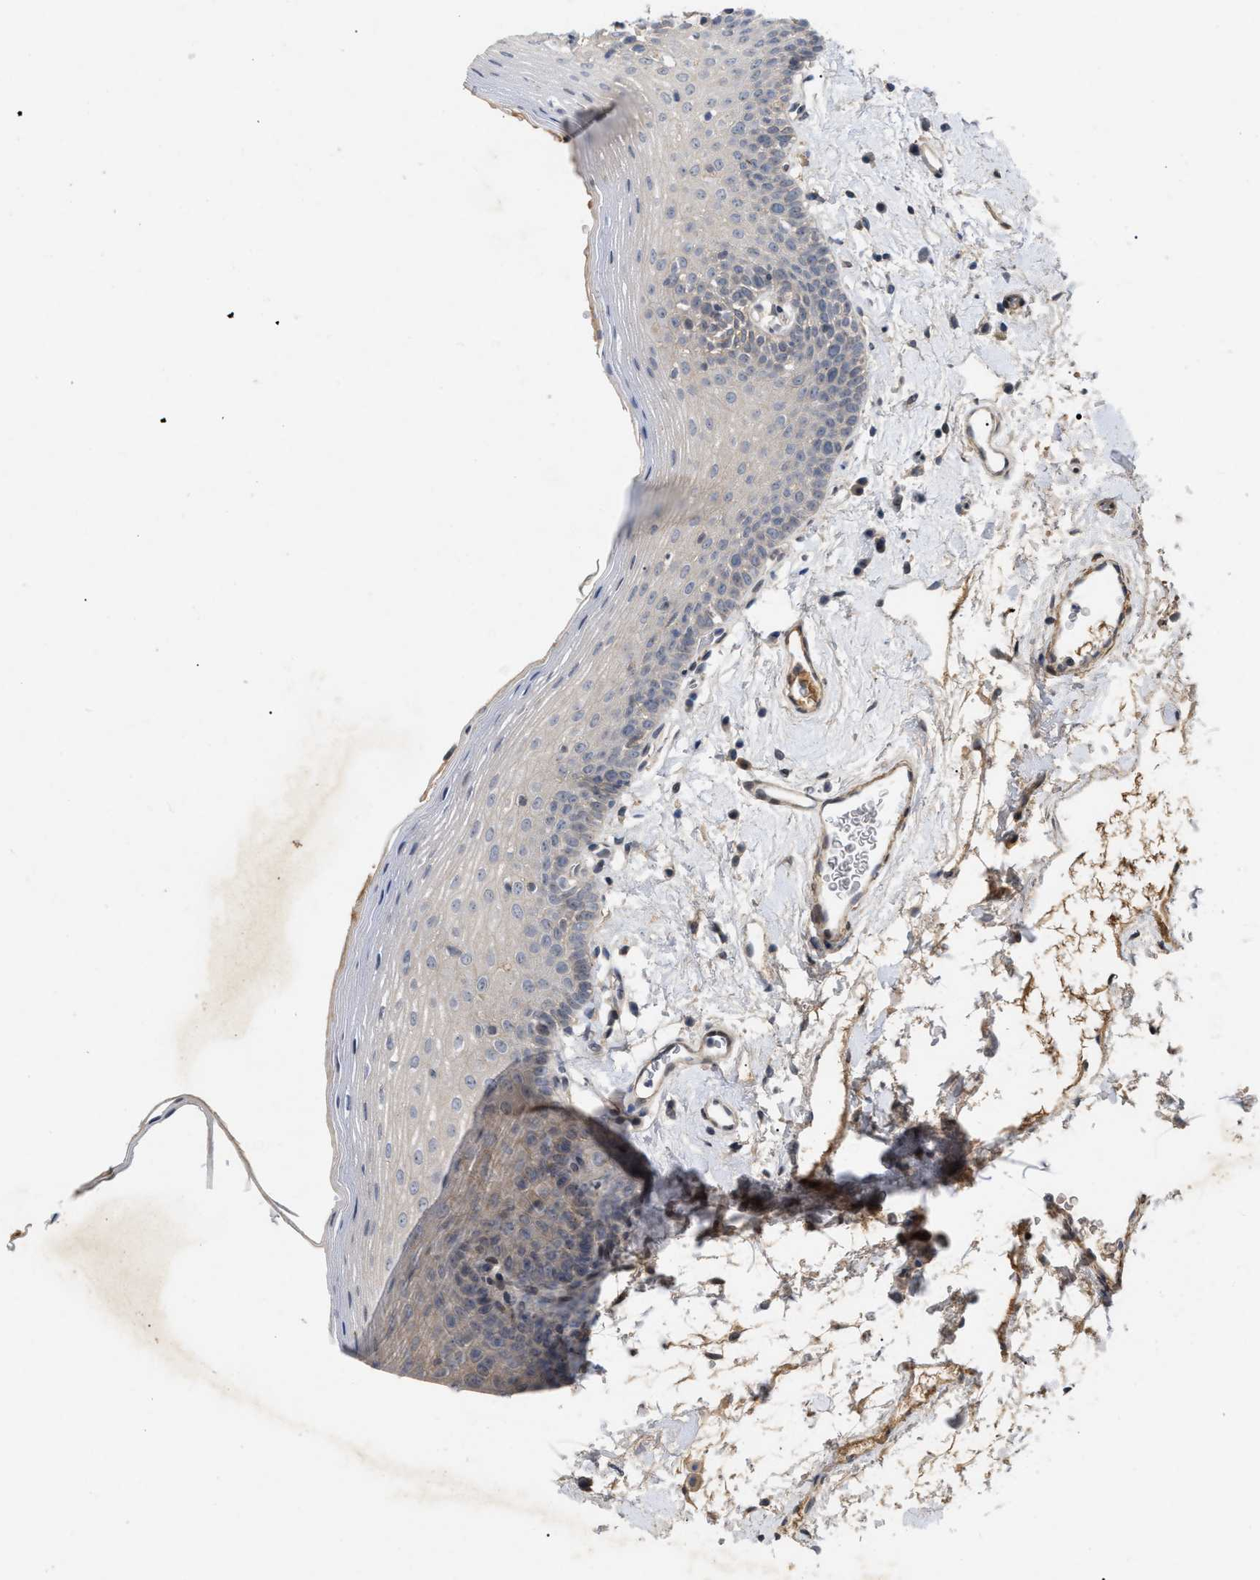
{"staining": {"intensity": "weak", "quantity": "<25%", "location": "cytoplasmic/membranous,nuclear"}, "tissue": "oral mucosa", "cell_type": "Squamous epithelial cells", "image_type": "normal", "snomed": [{"axis": "morphology", "description": "Normal tissue, NOS"}, {"axis": "topography", "description": "Oral tissue"}], "caption": "Immunohistochemical staining of normal oral mucosa shows no significant positivity in squamous epithelial cells.", "gene": "ST6GALNAC6", "patient": {"sex": "male", "age": 66}}